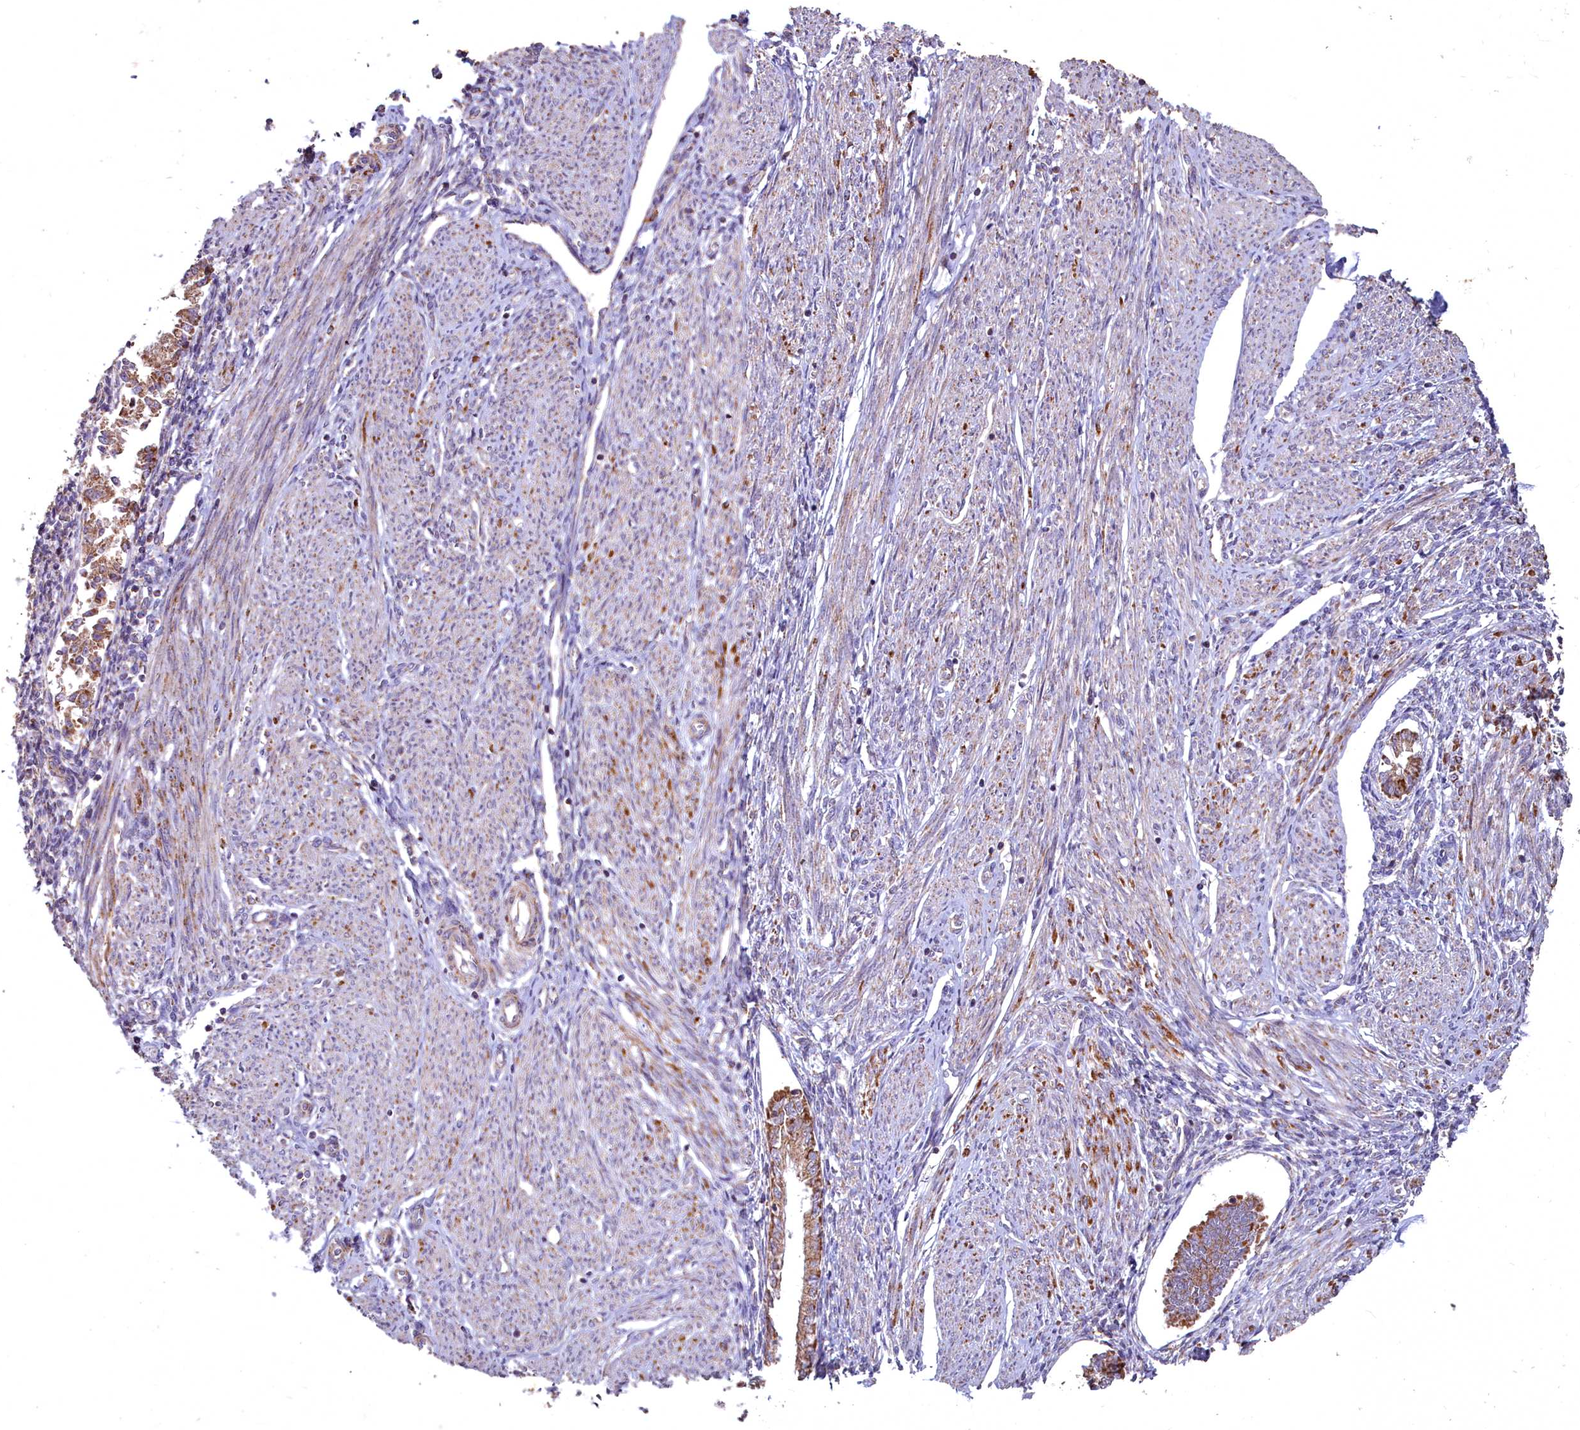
{"staining": {"intensity": "weak", "quantity": "<25%", "location": "cytoplasmic/membranous"}, "tissue": "endometrium", "cell_type": "Cells in endometrial stroma", "image_type": "normal", "snomed": [{"axis": "morphology", "description": "Normal tissue, NOS"}, {"axis": "topography", "description": "Uterus"}, {"axis": "topography", "description": "Endometrium"}], "caption": "This photomicrograph is of unremarkable endometrium stained with immunohistochemistry (IHC) to label a protein in brown with the nuclei are counter-stained blue. There is no positivity in cells in endometrial stroma.", "gene": "COX11", "patient": {"sex": "female", "age": 48}}